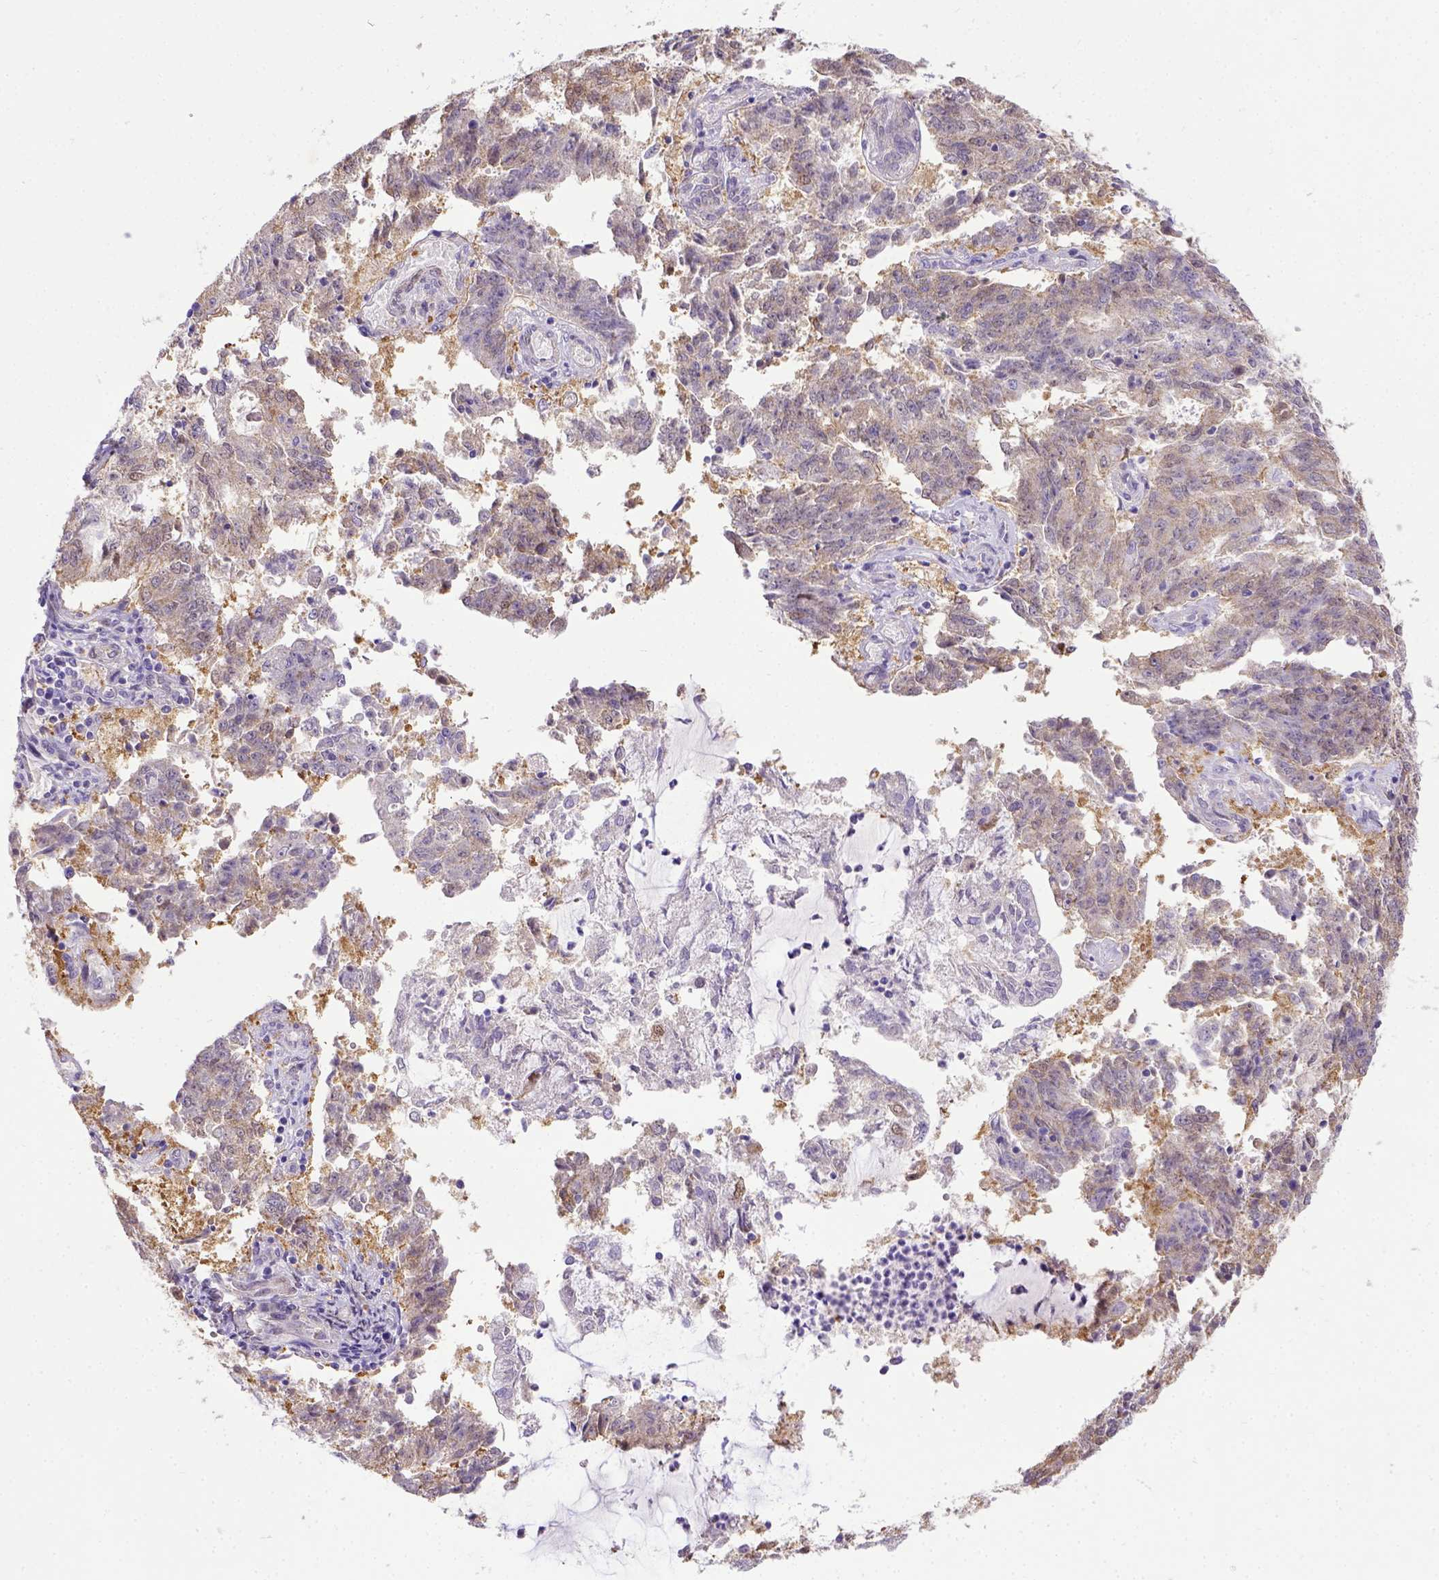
{"staining": {"intensity": "weak", "quantity": "25%-75%", "location": "cytoplasmic/membranous"}, "tissue": "endometrial cancer", "cell_type": "Tumor cells", "image_type": "cancer", "snomed": [{"axis": "morphology", "description": "Adenocarcinoma, NOS"}, {"axis": "topography", "description": "Endometrium"}], "caption": "DAB immunohistochemical staining of endometrial adenocarcinoma shows weak cytoplasmic/membranous protein positivity in approximately 25%-75% of tumor cells.", "gene": "BTN1A1", "patient": {"sex": "female", "age": 82}}